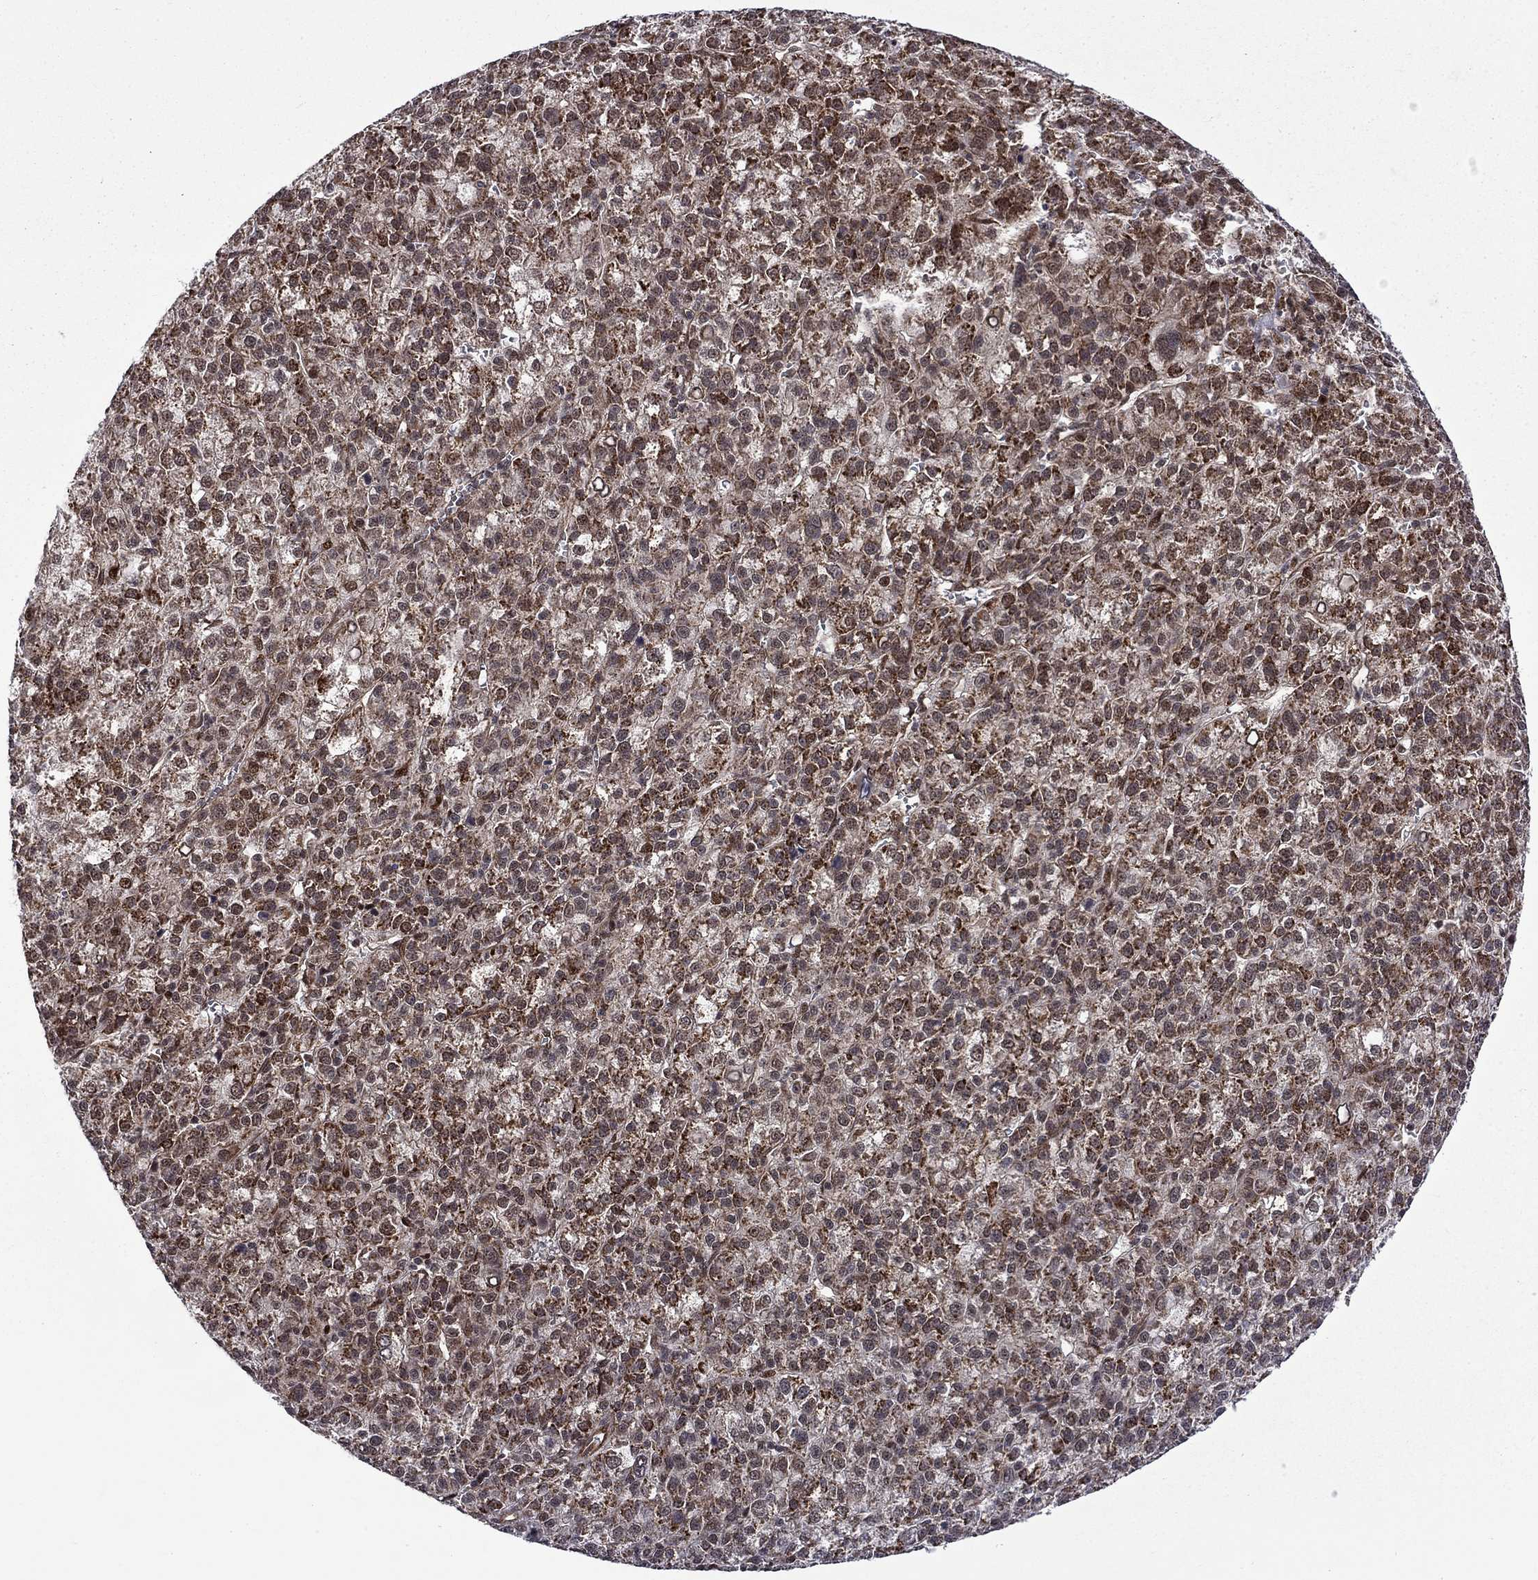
{"staining": {"intensity": "strong", "quantity": "25%-75%", "location": "cytoplasmic/membranous"}, "tissue": "liver cancer", "cell_type": "Tumor cells", "image_type": "cancer", "snomed": [{"axis": "morphology", "description": "Carcinoma, Hepatocellular, NOS"}, {"axis": "topography", "description": "Liver"}], "caption": "Immunohistochemical staining of human hepatocellular carcinoma (liver) shows high levels of strong cytoplasmic/membranous positivity in about 25%-75% of tumor cells. Nuclei are stained in blue.", "gene": "KPNA3", "patient": {"sex": "female", "age": 60}}